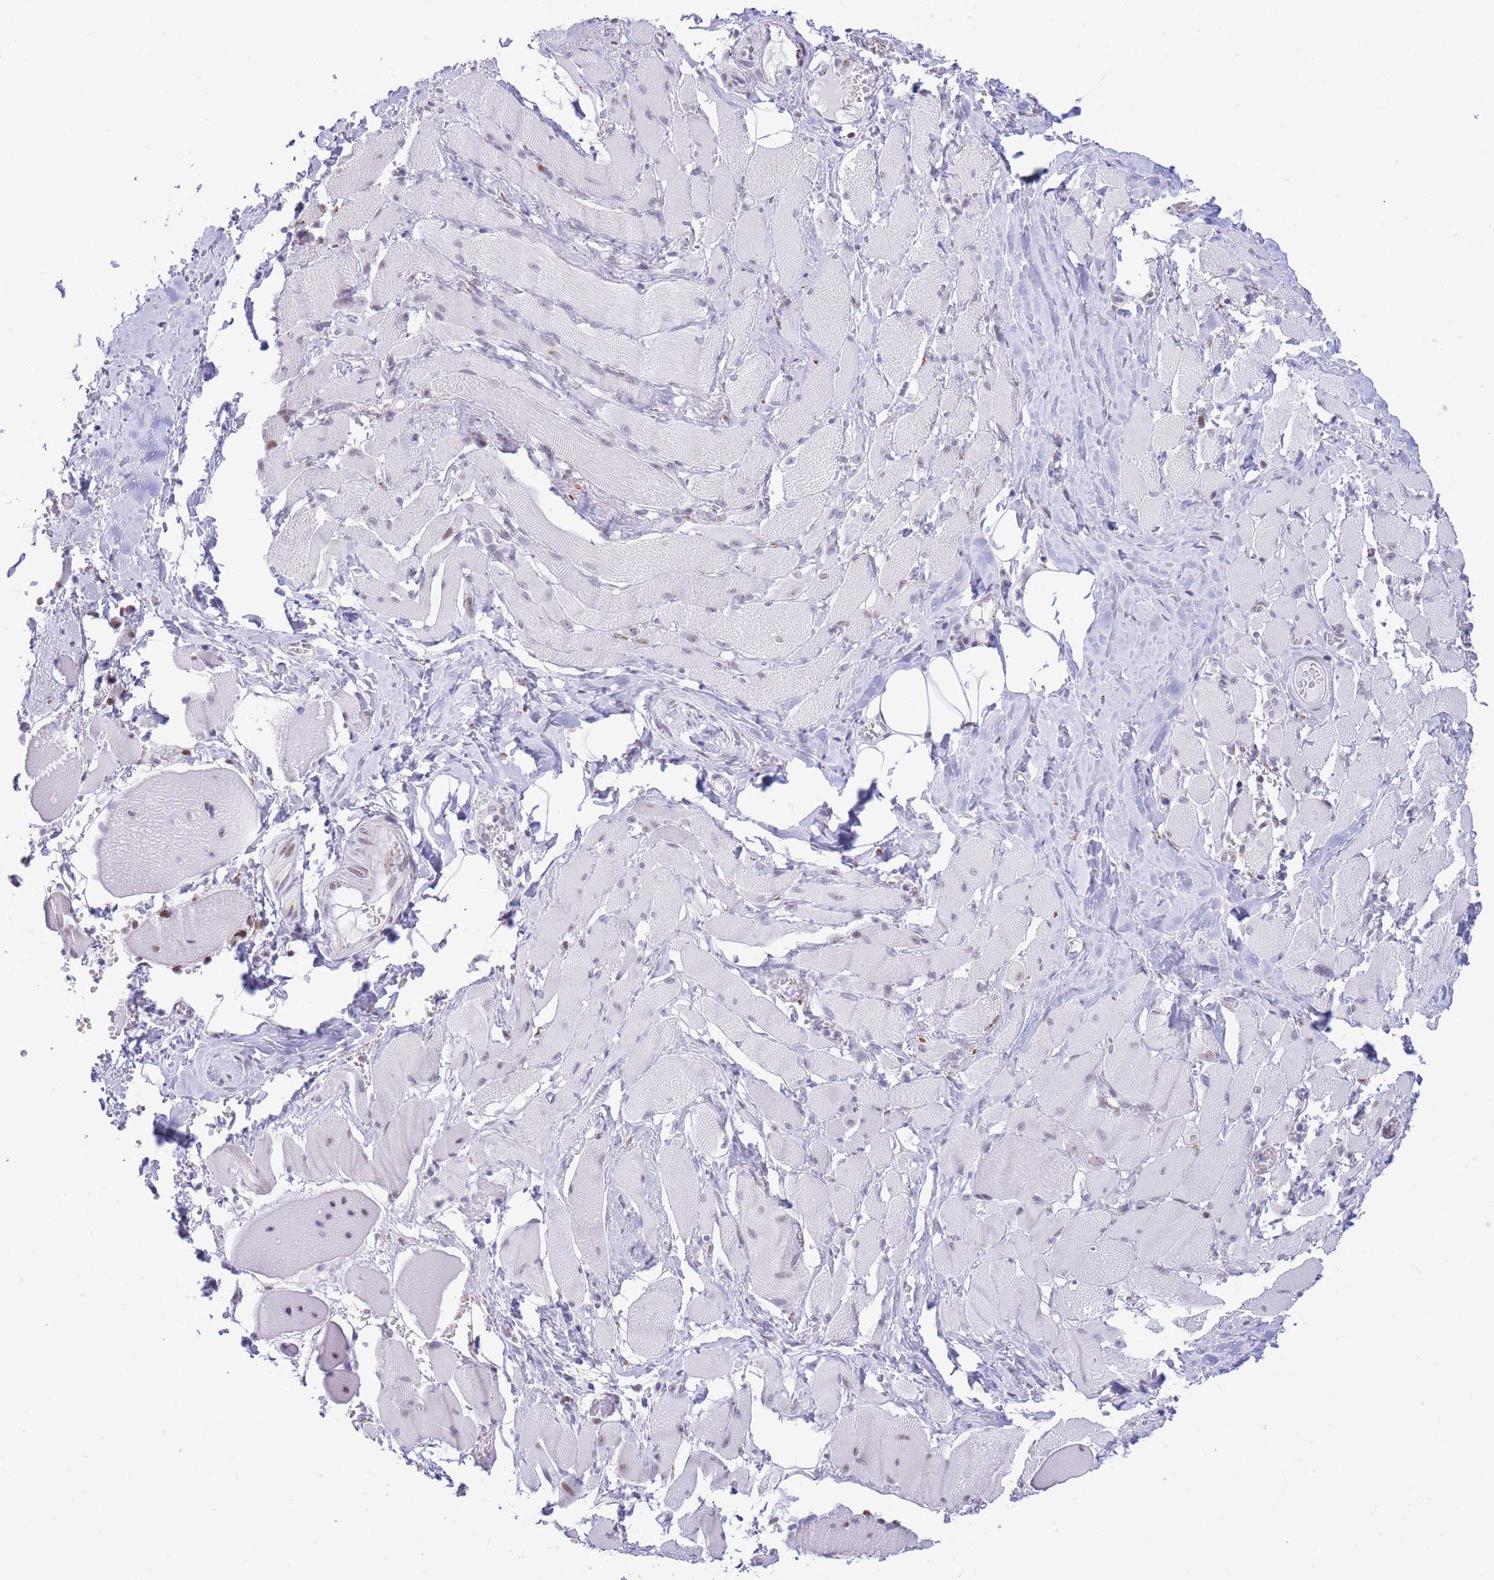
{"staining": {"intensity": "negative", "quantity": "none", "location": "none"}, "tissue": "skeletal muscle", "cell_type": "Myocytes", "image_type": "normal", "snomed": [{"axis": "morphology", "description": "Normal tissue, NOS"}, {"axis": "morphology", "description": "Basal cell carcinoma"}, {"axis": "topography", "description": "Skeletal muscle"}], "caption": "A micrograph of human skeletal muscle is negative for staining in myocytes. (DAB immunohistochemistry (IHC) visualized using brightfield microscopy, high magnification).", "gene": "INO80C", "patient": {"sex": "female", "age": 64}}